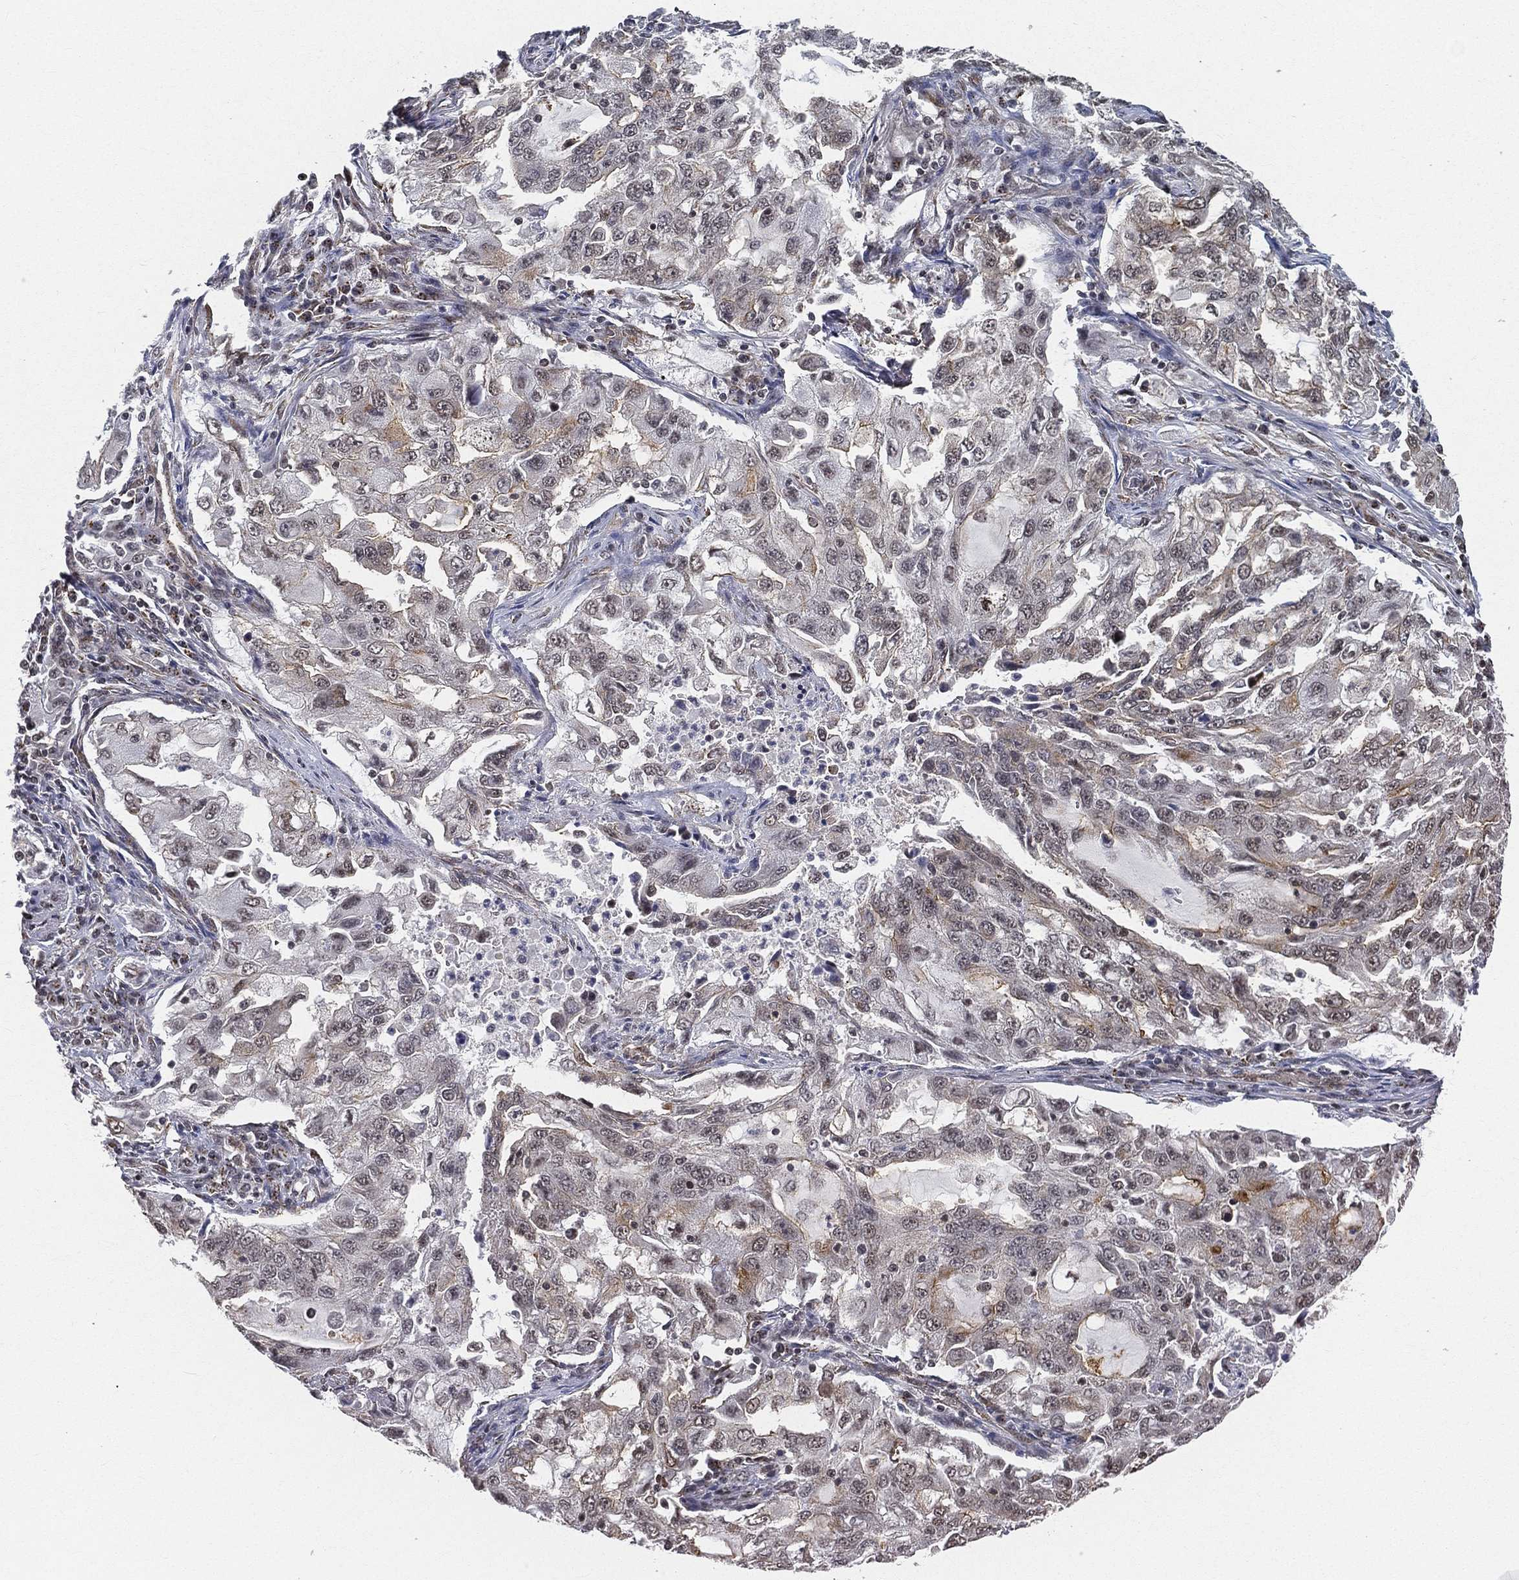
{"staining": {"intensity": "moderate", "quantity": "<25%", "location": "nuclear"}, "tissue": "lung cancer", "cell_type": "Tumor cells", "image_type": "cancer", "snomed": [{"axis": "morphology", "description": "Adenocarcinoma, NOS"}, {"axis": "topography", "description": "Lung"}], "caption": "DAB immunohistochemical staining of lung adenocarcinoma reveals moderate nuclear protein staining in about <25% of tumor cells. The staining was performed using DAB to visualize the protein expression in brown, while the nuclei were stained in blue with hematoxylin (Magnification: 20x).", "gene": "RSRC2", "patient": {"sex": "female", "age": 61}}